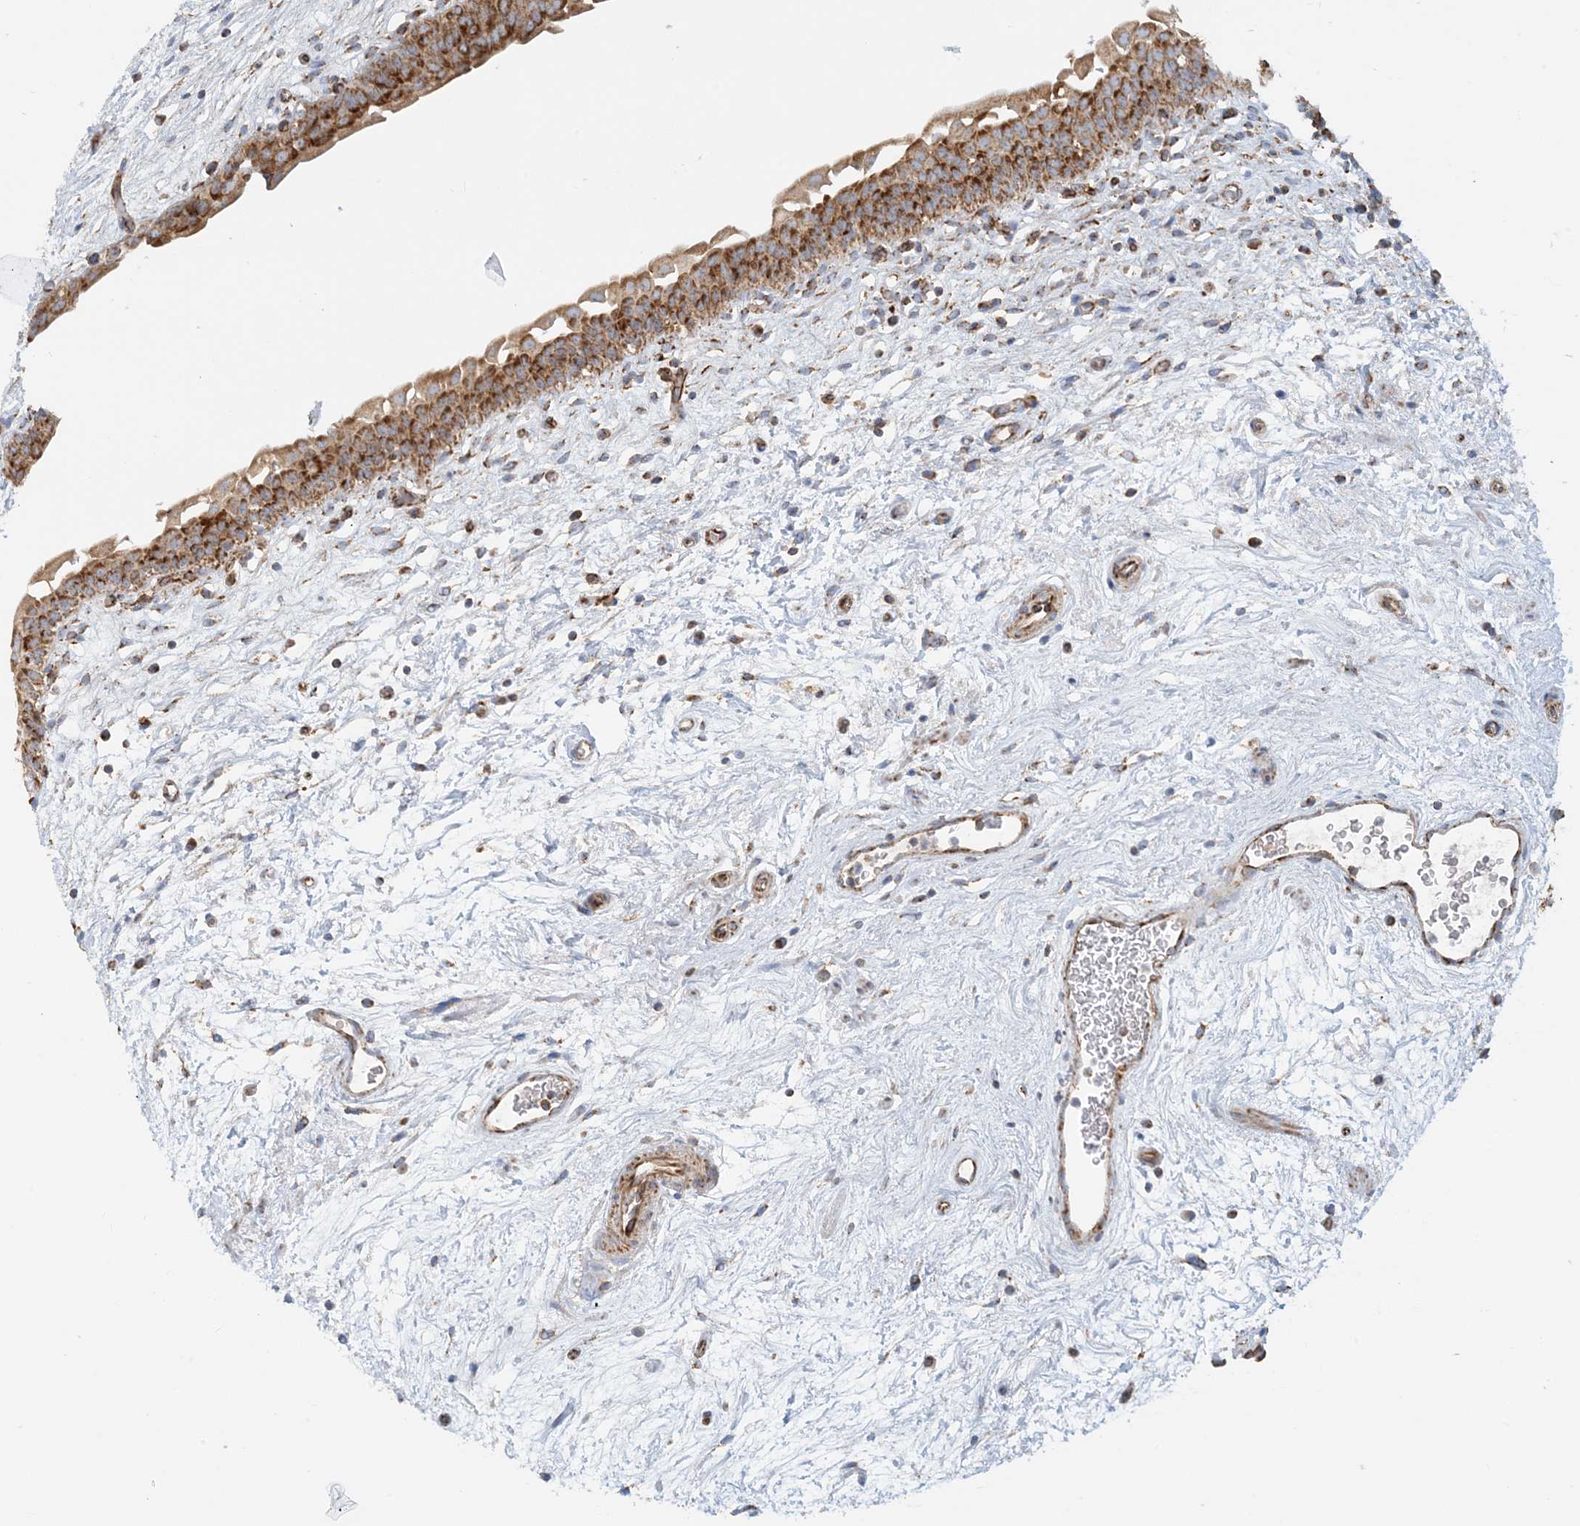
{"staining": {"intensity": "strong", "quantity": ">75%", "location": "cytoplasmic/membranous"}, "tissue": "urinary bladder", "cell_type": "Urothelial cells", "image_type": "normal", "snomed": [{"axis": "morphology", "description": "Normal tissue, NOS"}, {"axis": "topography", "description": "Urinary bladder"}], "caption": "Brown immunohistochemical staining in normal human urinary bladder reveals strong cytoplasmic/membranous positivity in about >75% of urothelial cells. (DAB IHC, brown staining for protein, blue staining for nuclei).", "gene": "COA3", "patient": {"sex": "male", "age": 83}}